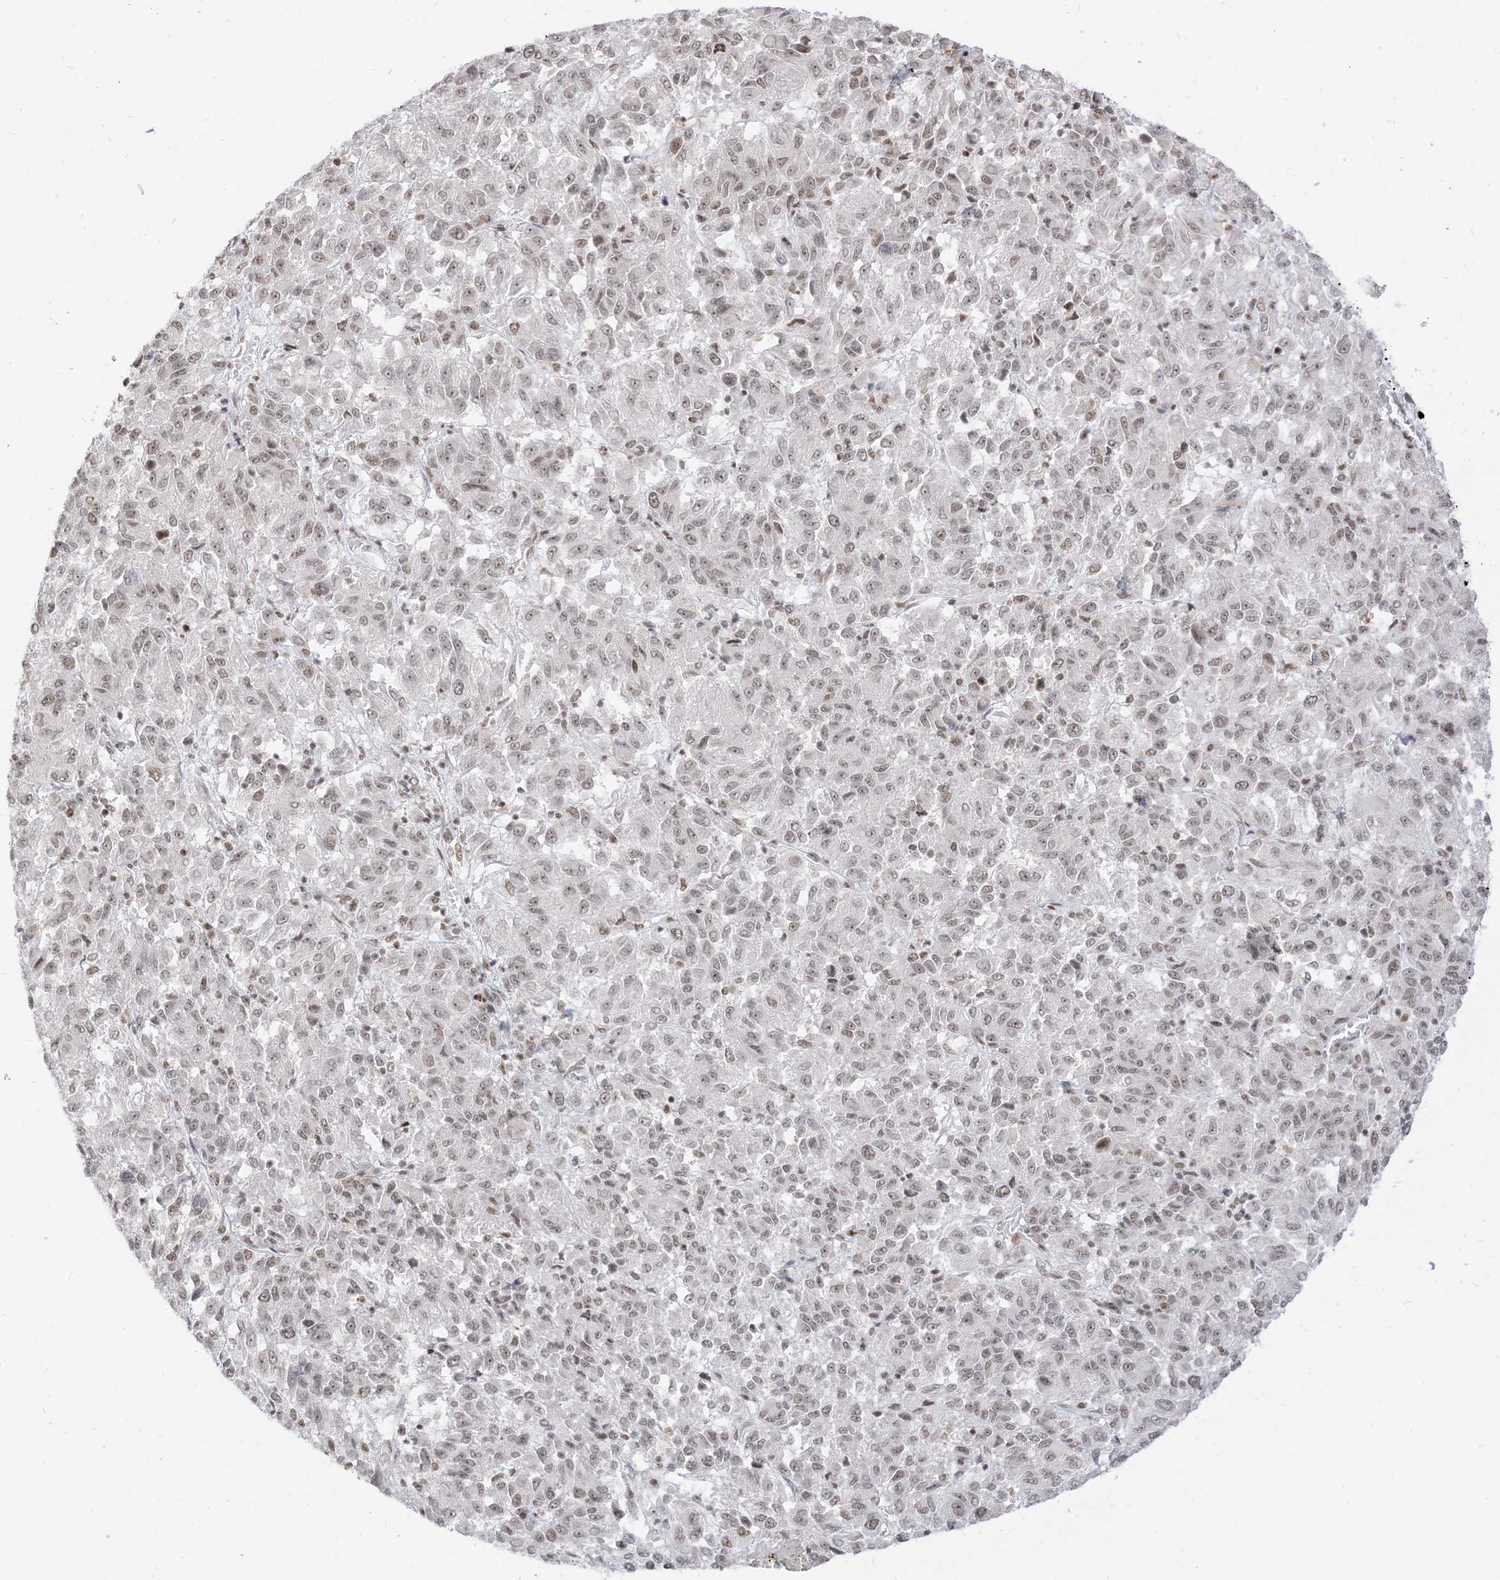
{"staining": {"intensity": "weak", "quantity": "25%-75%", "location": "nuclear"}, "tissue": "melanoma", "cell_type": "Tumor cells", "image_type": "cancer", "snomed": [{"axis": "morphology", "description": "Malignant melanoma, Metastatic site"}, {"axis": "topography", "description": "Lung"}], "caption": "An immunohistochemistry image of tumor tissue is shown. Protein staining in brown labels weak nuclear positivity in melanoma within tumor cells.", "gene": "ARGLU1", "patient": {"sex": "male", "age": 64}}